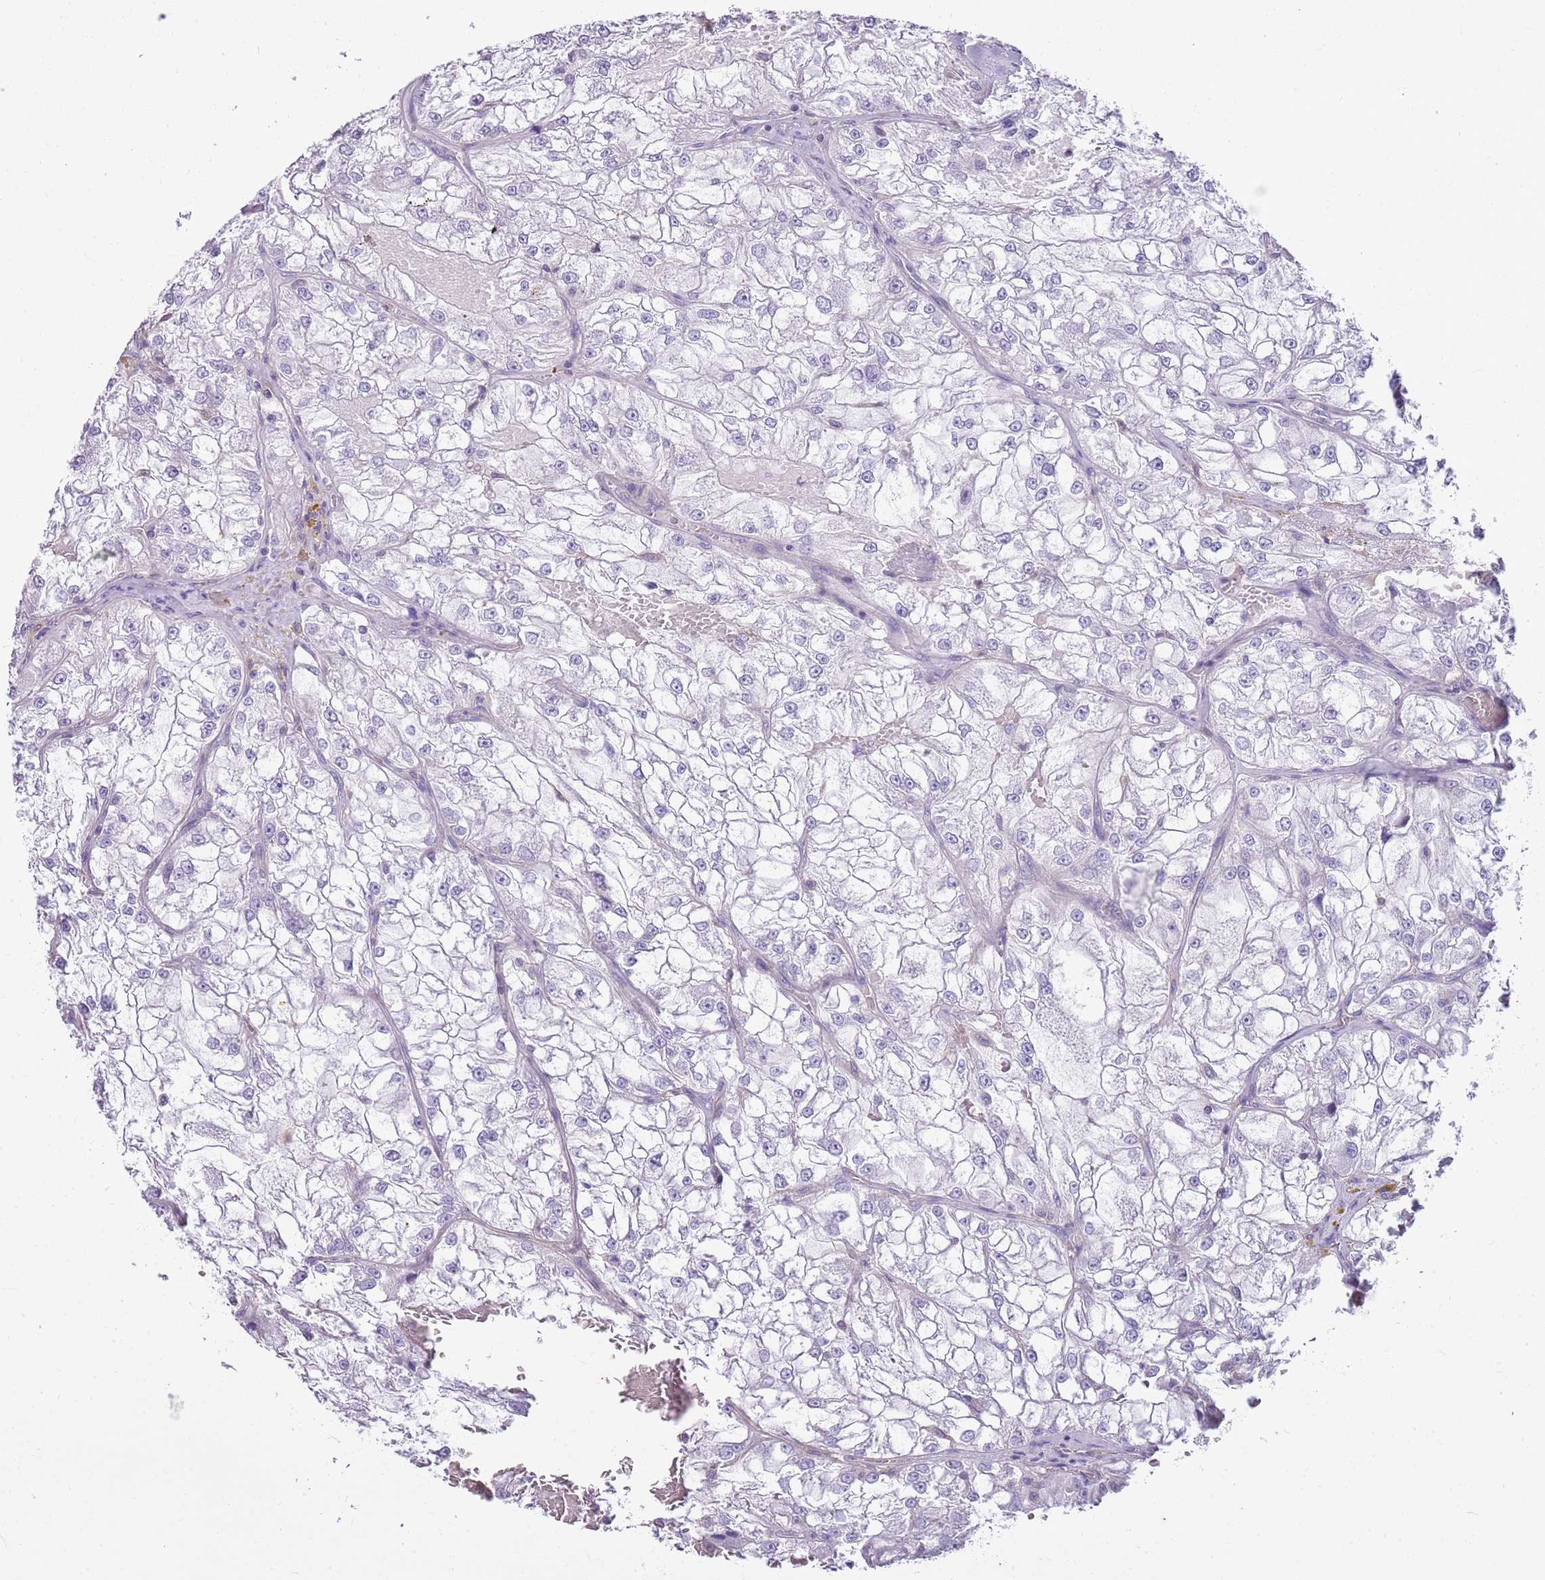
{"staining": {"intensity": "negative", "quantity": "none", "location": "none"}, "tissue": "renal cancer", "cell_type": "Tumor cells", "image_type": "cancer", "snomed": [{"axis": "morphology", "description": "Adenocarcinoma, NOS"}, {"axis": "topography", "description": "Kidney"}], "caption": "Immunohistochemistry (IHC) image of human adenocarcinoma (renal) stained for a protein (brown), which demonstrates no staining in tumor cells.", "gene": "CNPPD1", "patient": {"sex": "female", "age": 72}}